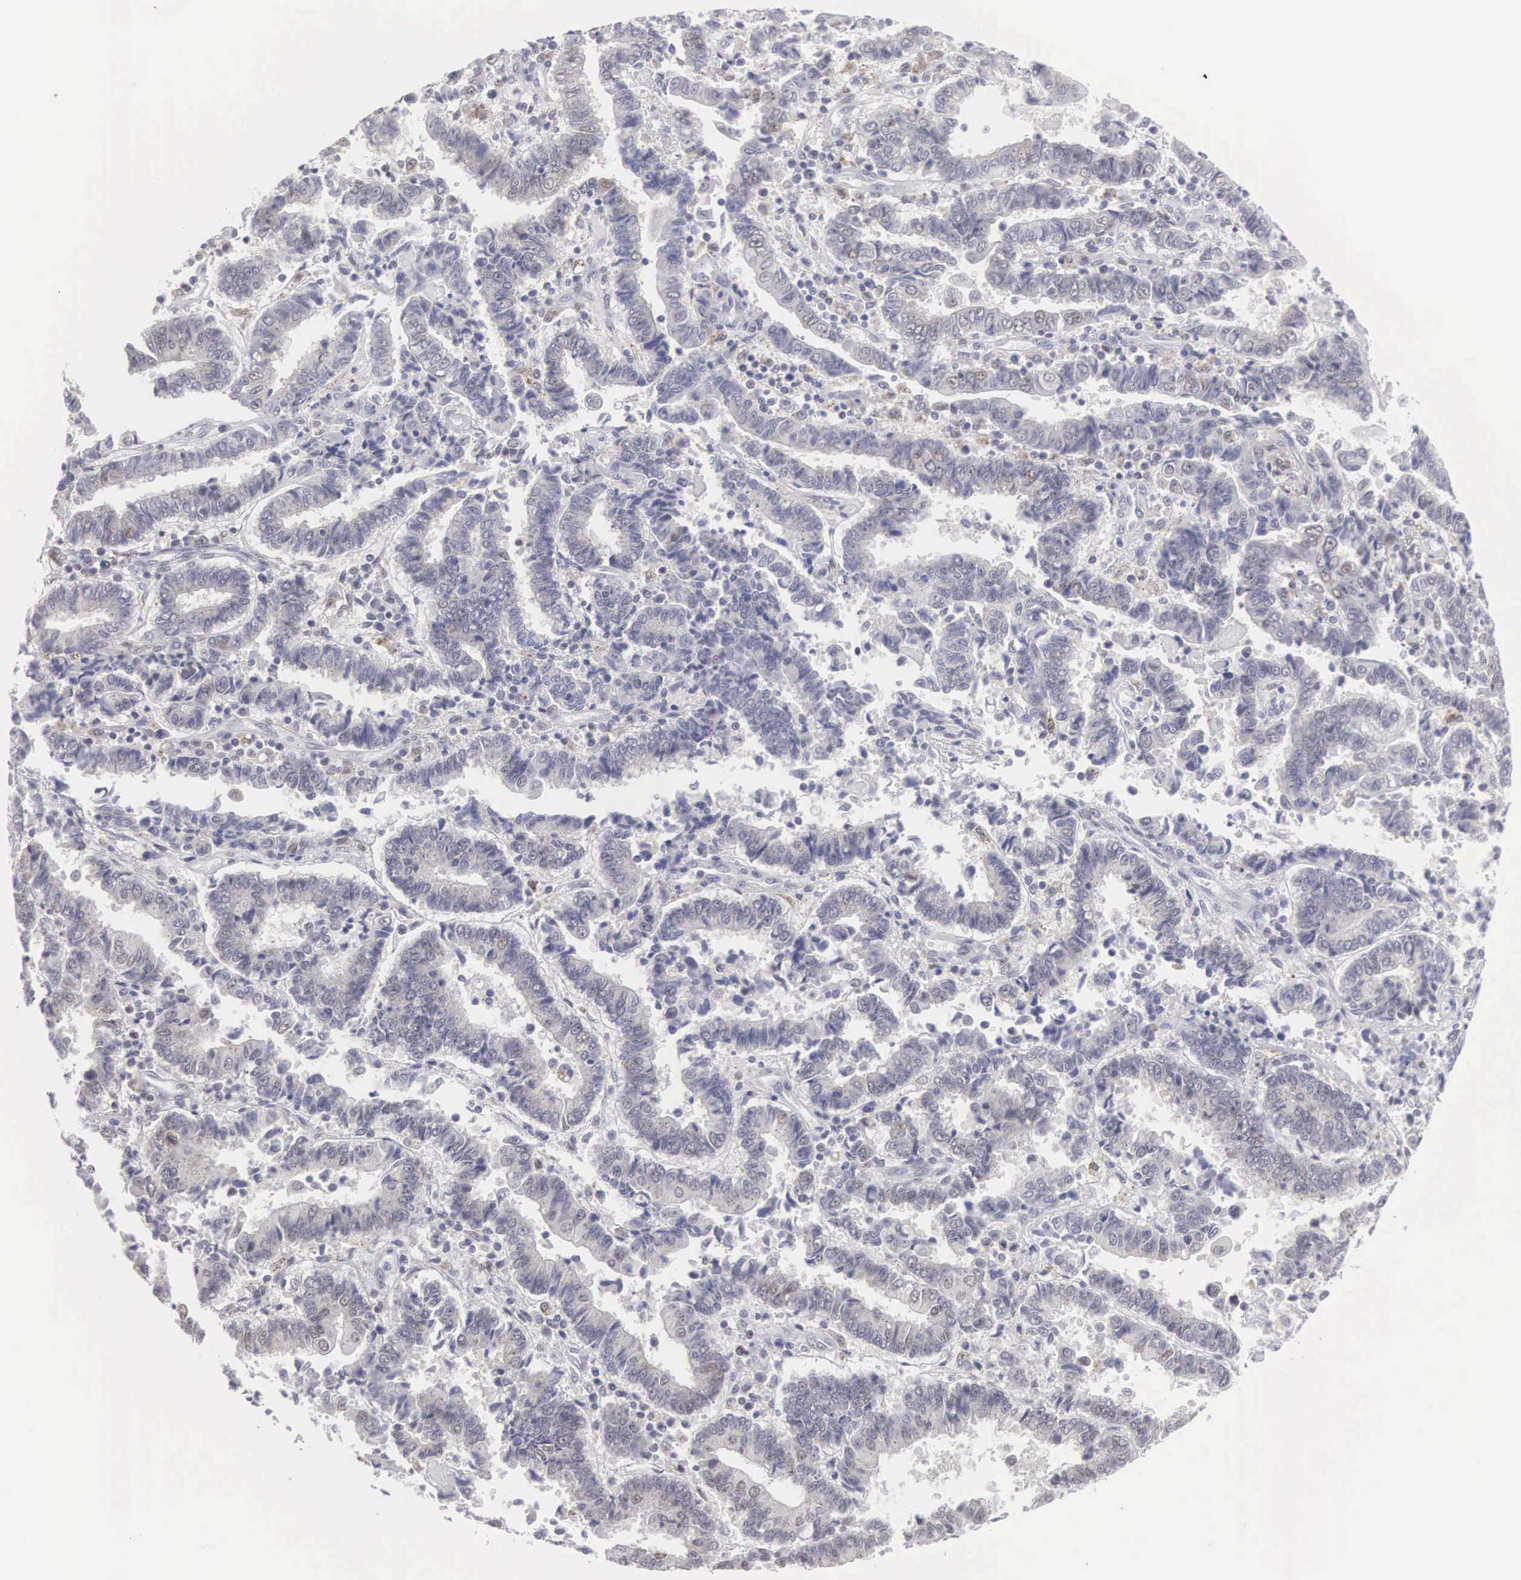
{"staining": {"intensity": "negative", "quantity": "none", "location": "none"}, "tissue": "endometrial cancer", "cell_type": "Tumor cells", "image_type": "cancer", "snomed": [{"axis": "morphology", "description": "Adenocarcinoma, NOS"}, {"axis": "topography", "description": "Endometrium"}], "caption": "The micrograph demonstrates no significant positivity in tumor cells of endometrial cancer (adenocarcinoma).", "gene": "MNAT1", "patient": {"sex": "female", "age": 75}}